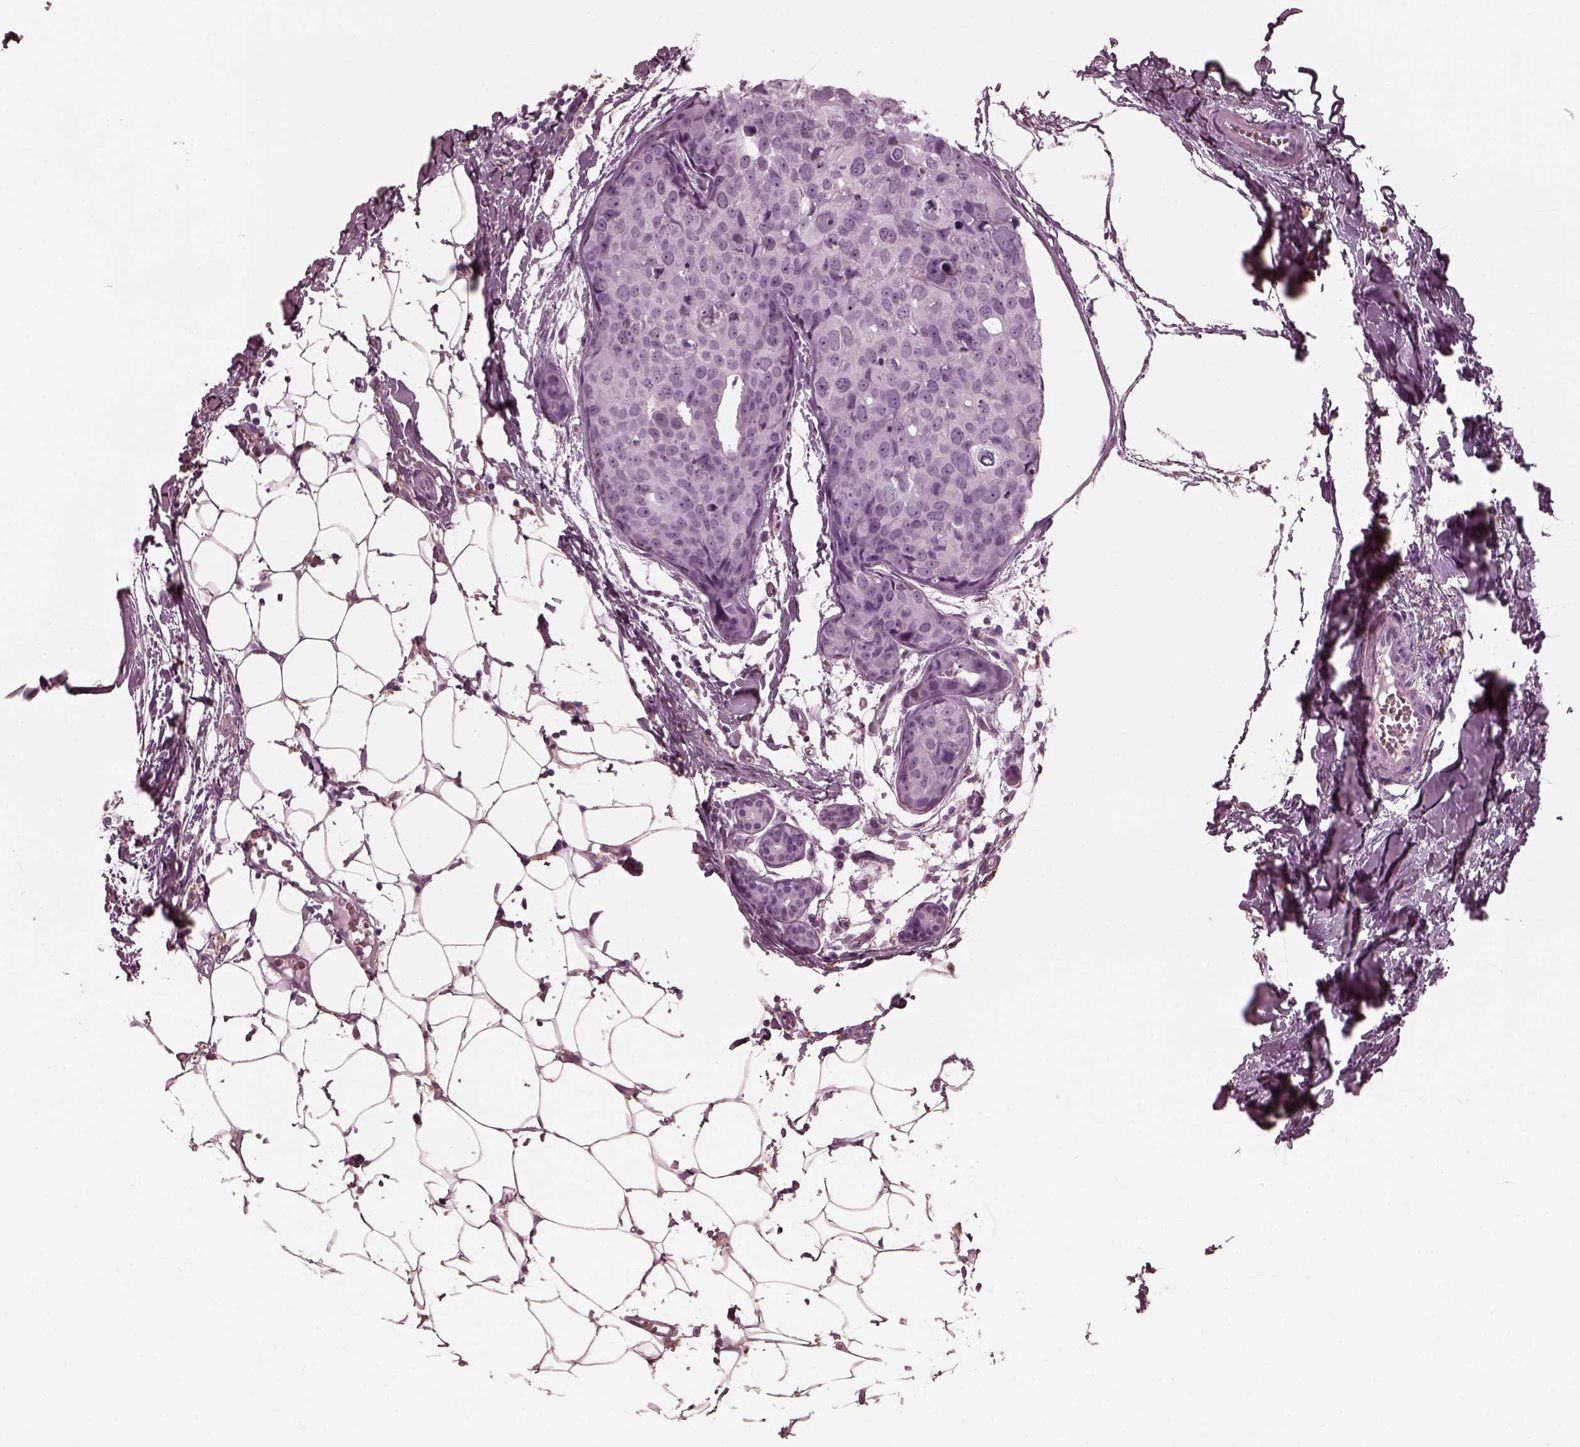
{"staining": {"intensity": "negative", "quantity": "none", "location": "none"}, "tissue": "breast cancer", "cell_type": "Tumor cells", "image_type": "cancer", "snomed": [{"axis": "morphology", "description": "Duct carcinoma"}, {"axis": "topography", "description": "Breast"}], "caption": "Image shows no protein expression in tumor cells of invasive ductal carcinoma (breast) tissue. (DAB (3,3'-diaminobenzidine) IHC, high magnification).", "gene": "CGA", "patient": {"sex": "female", "age": 38}}